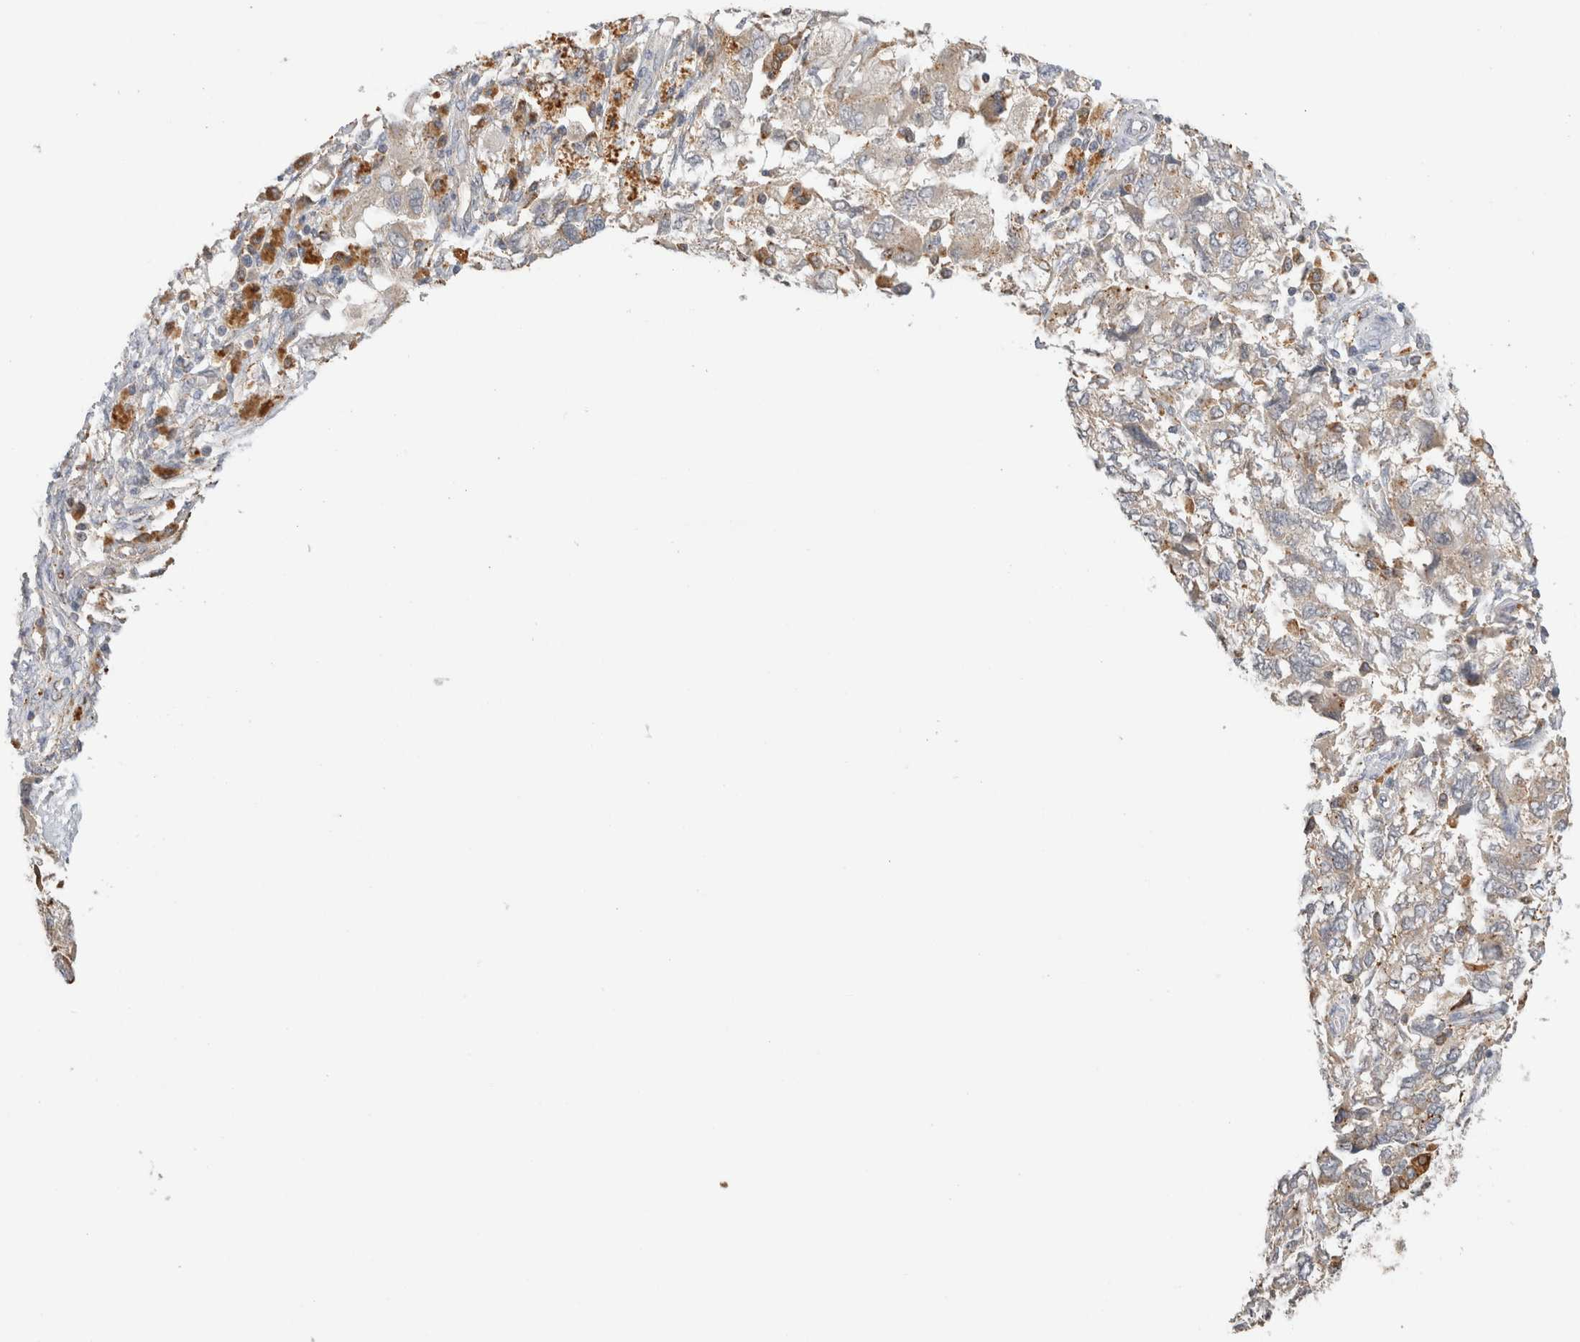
{"staining": {"intensity": "weak", "quantity": "<25%", "location": "cytoplasmic/membranous"}, "tissue": "ovarian cancer", "cell_type": "Tumor cells", "image_type": "cancer", "snomed": [{"axis": "morphology", "description": "Carcinoma, NOS"}, {"axis": "morphology", "description": "Cystadenocarcinoma, serous, NOS"}, {"axis": "topography", "description": "Ovary"}], "caption": "IHC of ovarian cancer displays no positivity in tumor cells.", "gene": "GNS", "patient": {"sex": "female", "age": 69}}